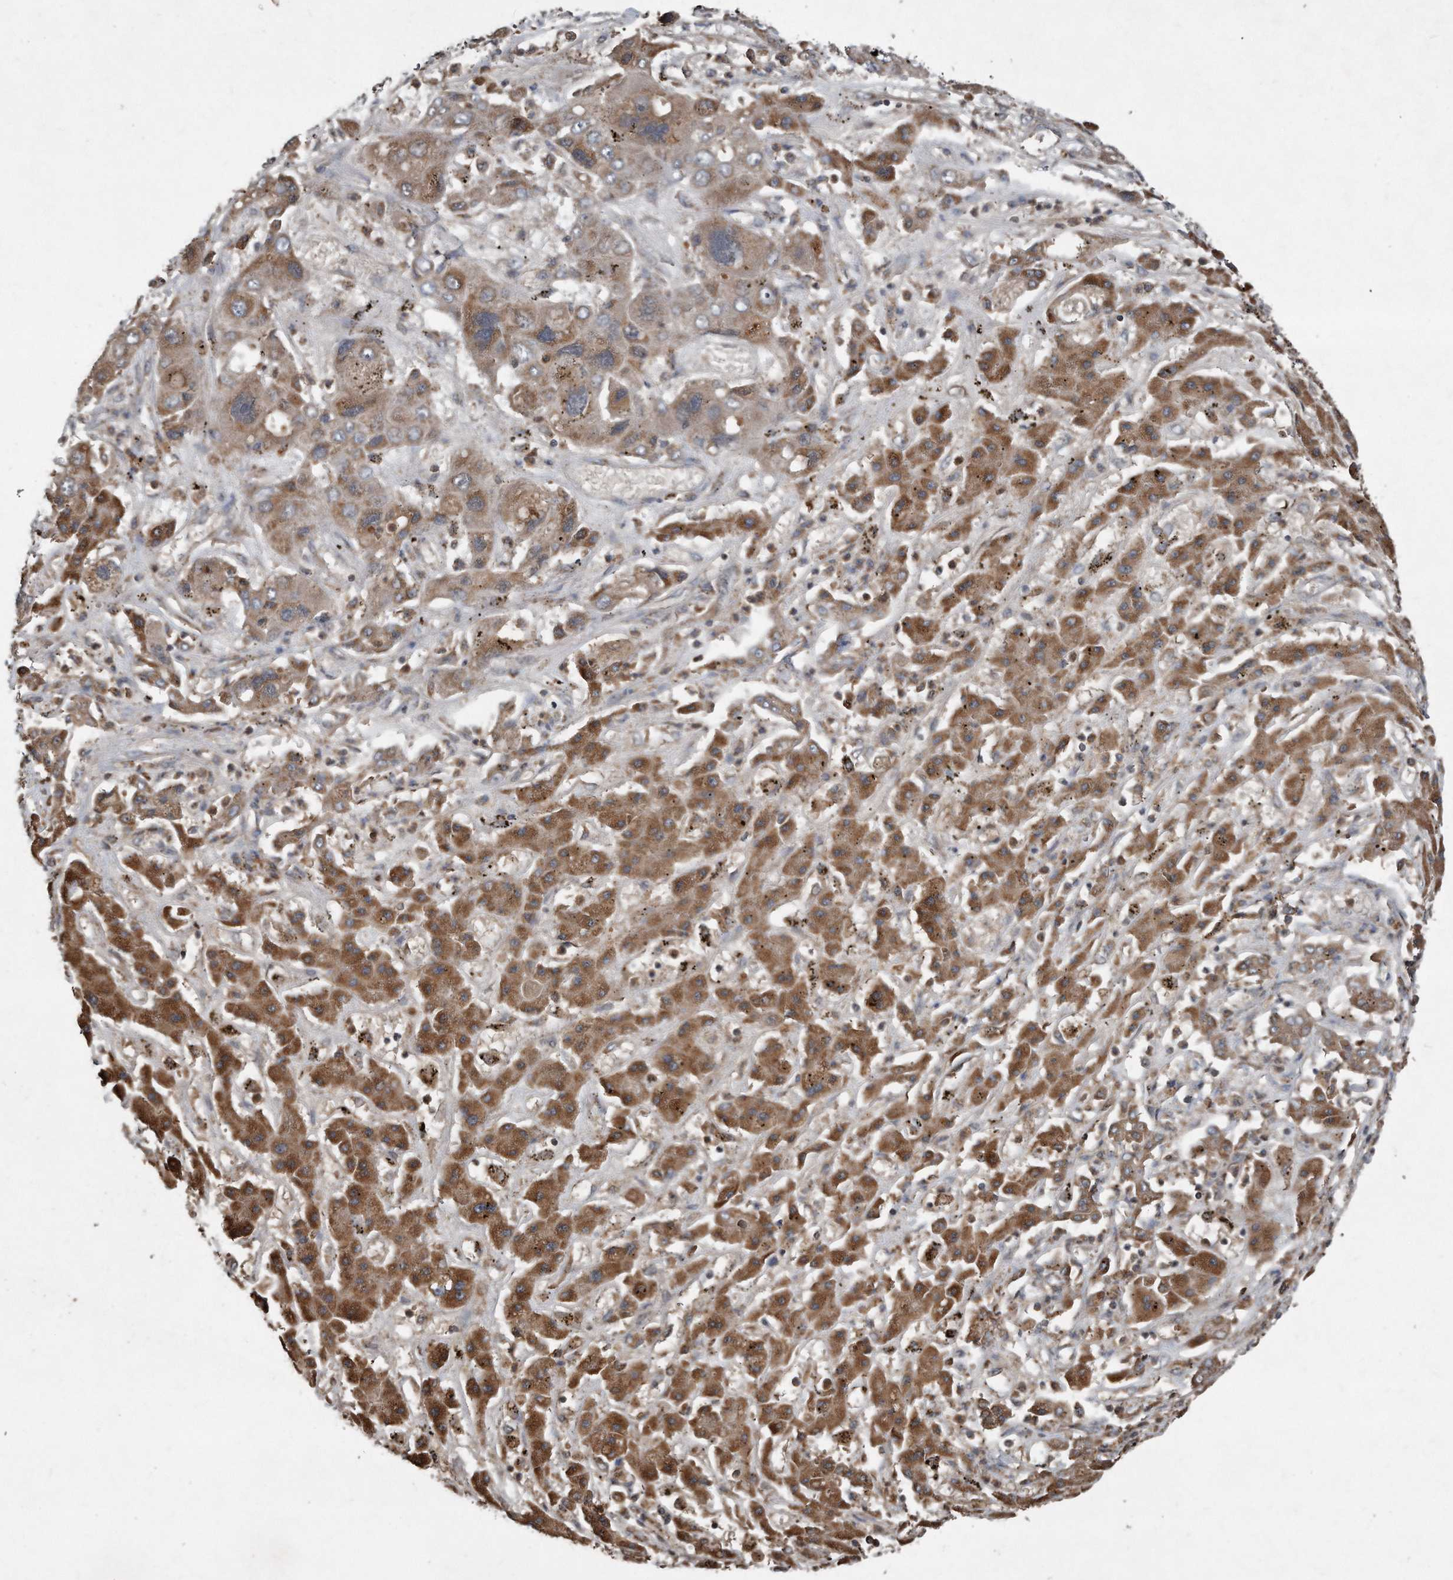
{"staining": {"intensity": "strong", "quantity": "25%-75%", "location": "cytoplasmic/membranous"}, "tissue": "liver cancer", "cell_type": "Tumor cells", "image_type": "cancer", "snomed": [{"axis": "morphology", "description": "Cholangiocarcinoma"}, {"axis": "topography", "description": "Liver"}], "caption": "Immunohistochemical staining of human liver cancer displays strong cytoplasmic/membranous protein staining in approximately 25%-75% of tumor cells.", "gene": "SDHA", "patient": {"sex": "male", "age": 67}}